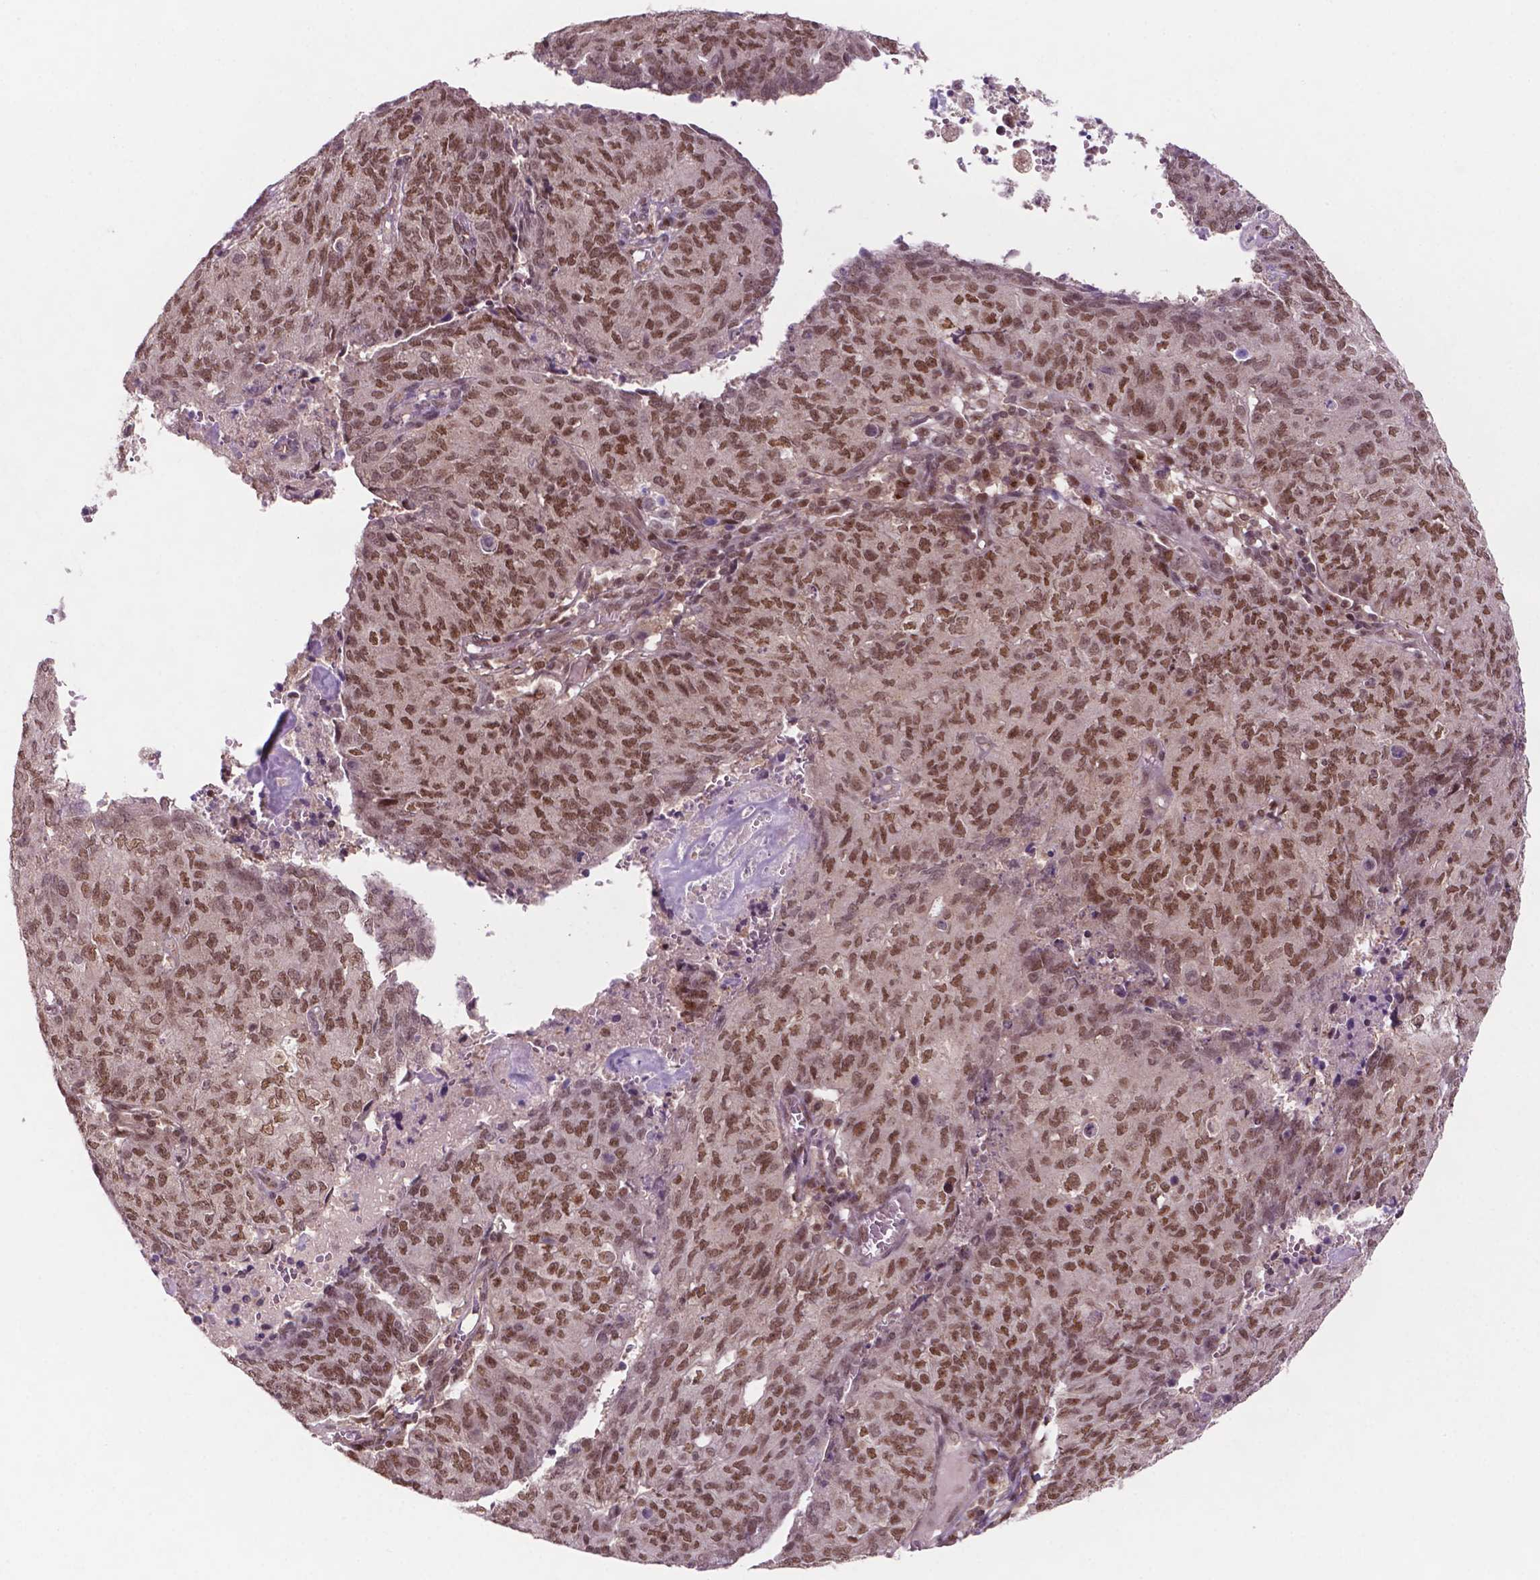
{"staining": {"intensity": "moderate", "quantity": ">75%", "location": "nuclear"}, "tissue": "endometrial cancer", "cell_type": "Tumor cells", "image_type": "cancer", "snomed": [{"axis": "morphology", "description": "Adenocarcinoma, NOS"}, {"axis": "topography", "description": "Endometrium"}], "caption": "Brown immunohistochemical staining in human endometrial cancer (adenocarcinoma) reveals moderate nuclear staining in approximately >75% of tumor cells.", "gene": "PER2", "patient": {"sex": "female", "age": 82}}